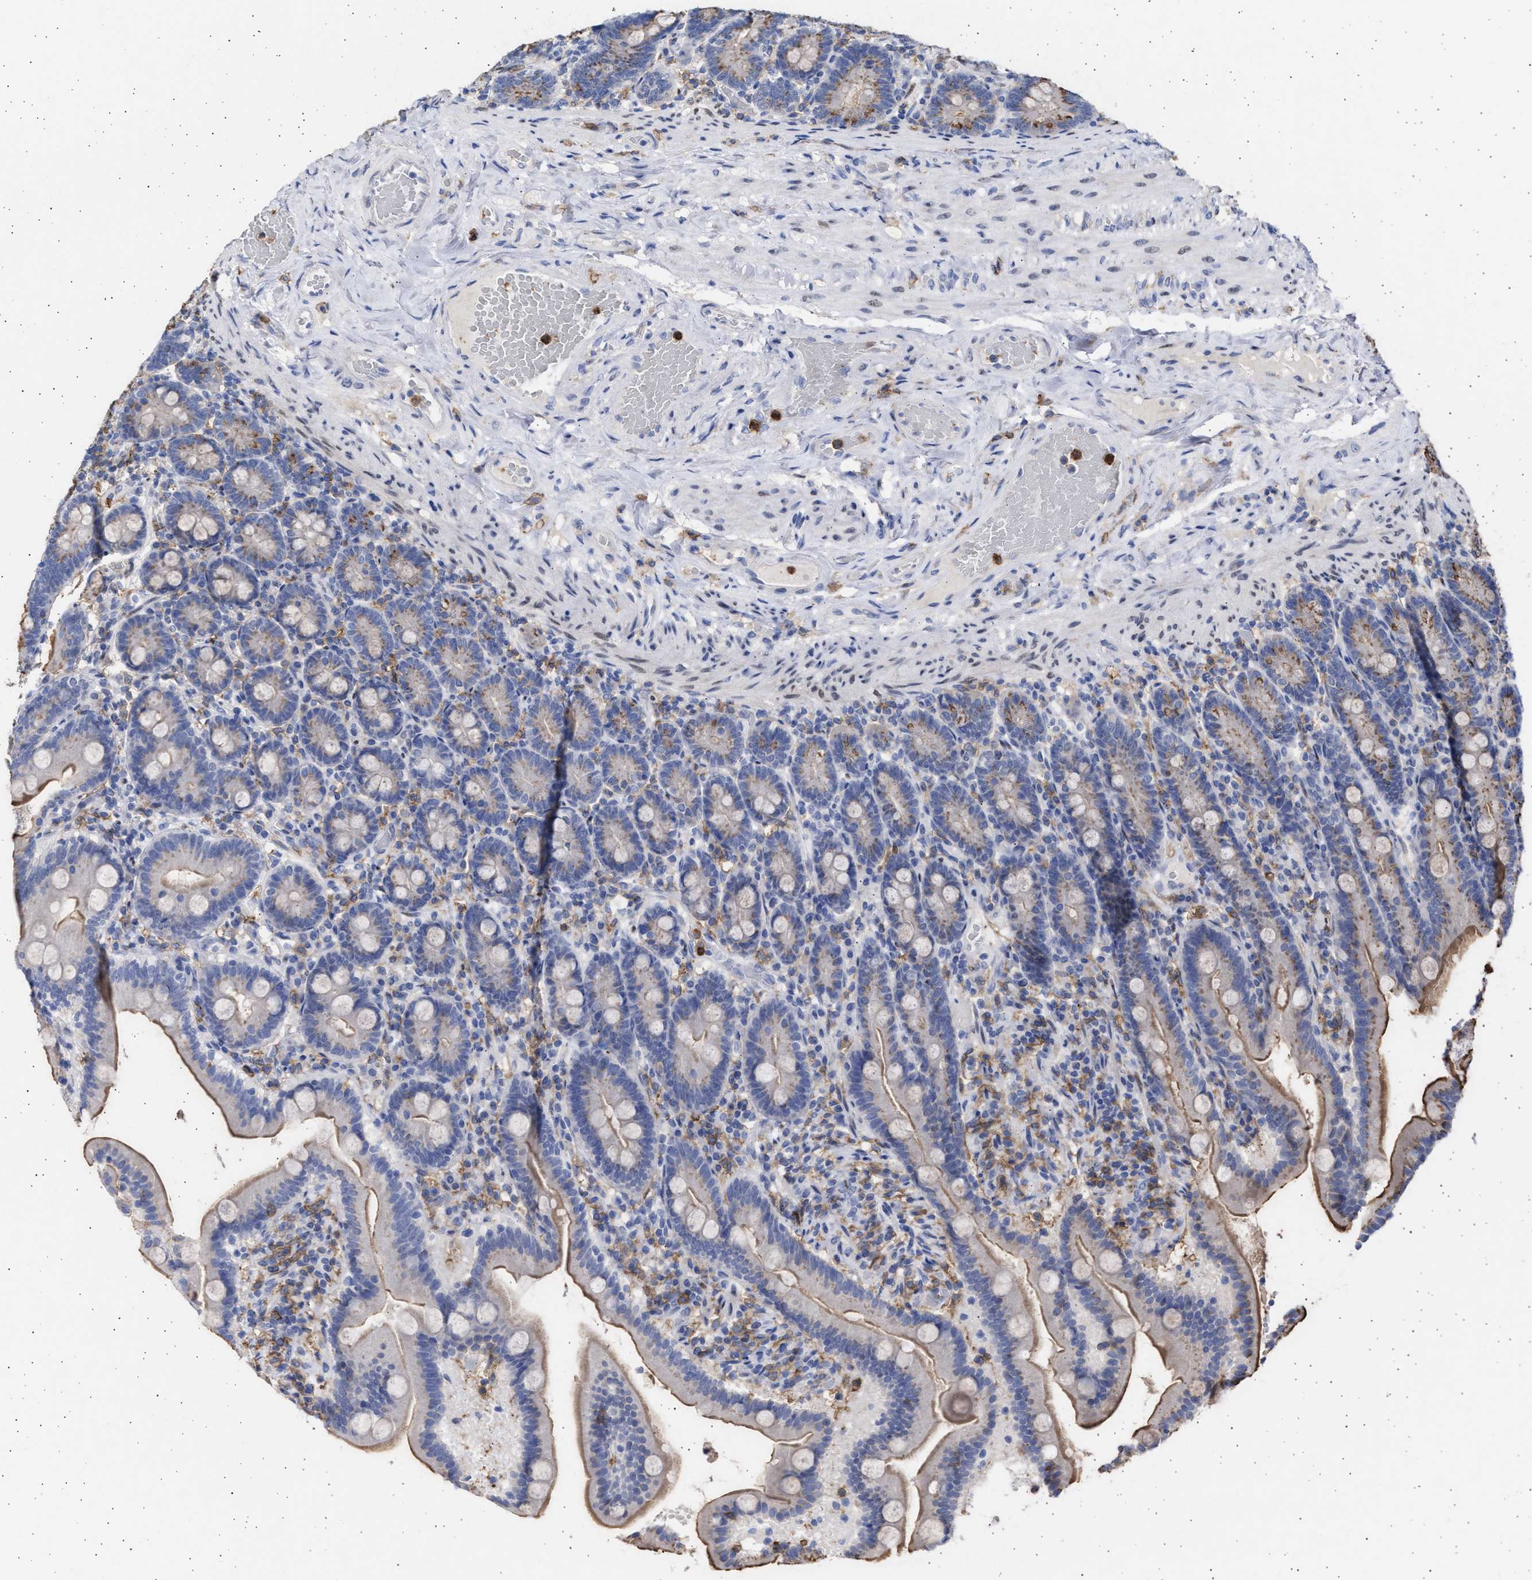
{"staining": {"intensity": "moderate", "quantity": "<25%", "location": "cytoplasmic/membranous"}, "tissue": "duodenum", "cell_type": "Glandular cells", "image_type": "normal", "snomed": [{"axis": "morphology", "description": "Normal tissue, NOS"}, {"axis": "topography", "description": "Duodenum"}], "caption": "This is a micrograph of immunohistochemistry (IHC) staining of unremarkable duodenum, which shows moderate expression in the cytoplasmic/membranous of glandular cells.", "gene": "FCER1A", "patient": {"sex": "male", "age": 54}}